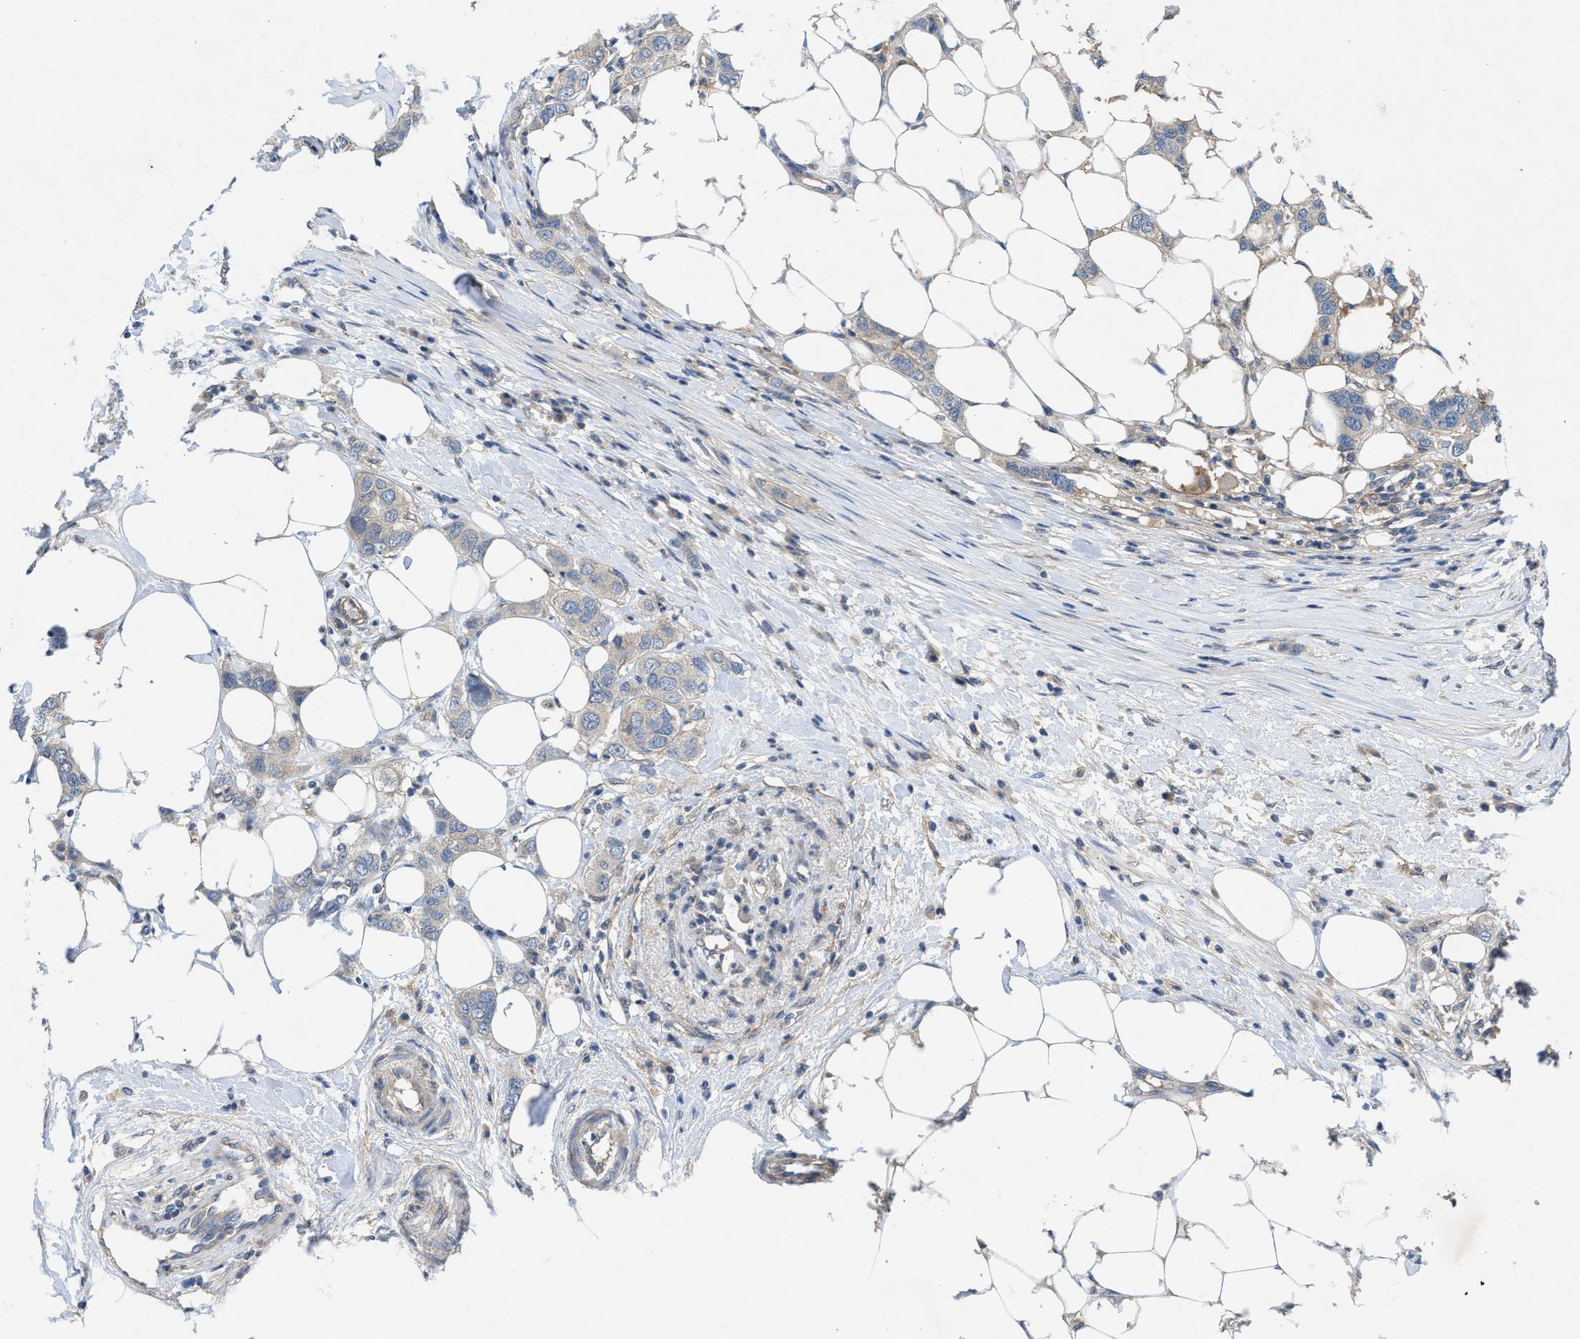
{"staining": {"intensity": "weak", "quantity": ">75%", "location": "cytoplasmic/membranous"}, "tissue": "breast cancer", "cell_type": "Tumor cells", "image_type": "cancer", "snomed": [{"axis": "morphology", "description": "Duct carcinoma"}, {"axis": "topography", "description": "Breast"}], "caption": "Protein expression analysis of breast intraductal carcinoma demonstrates weak cytoplasmic/membranous staining in approximately >75% of tumor cells.", "gene": "PANX1", "patient": {"sex": "female", "age": 50}}